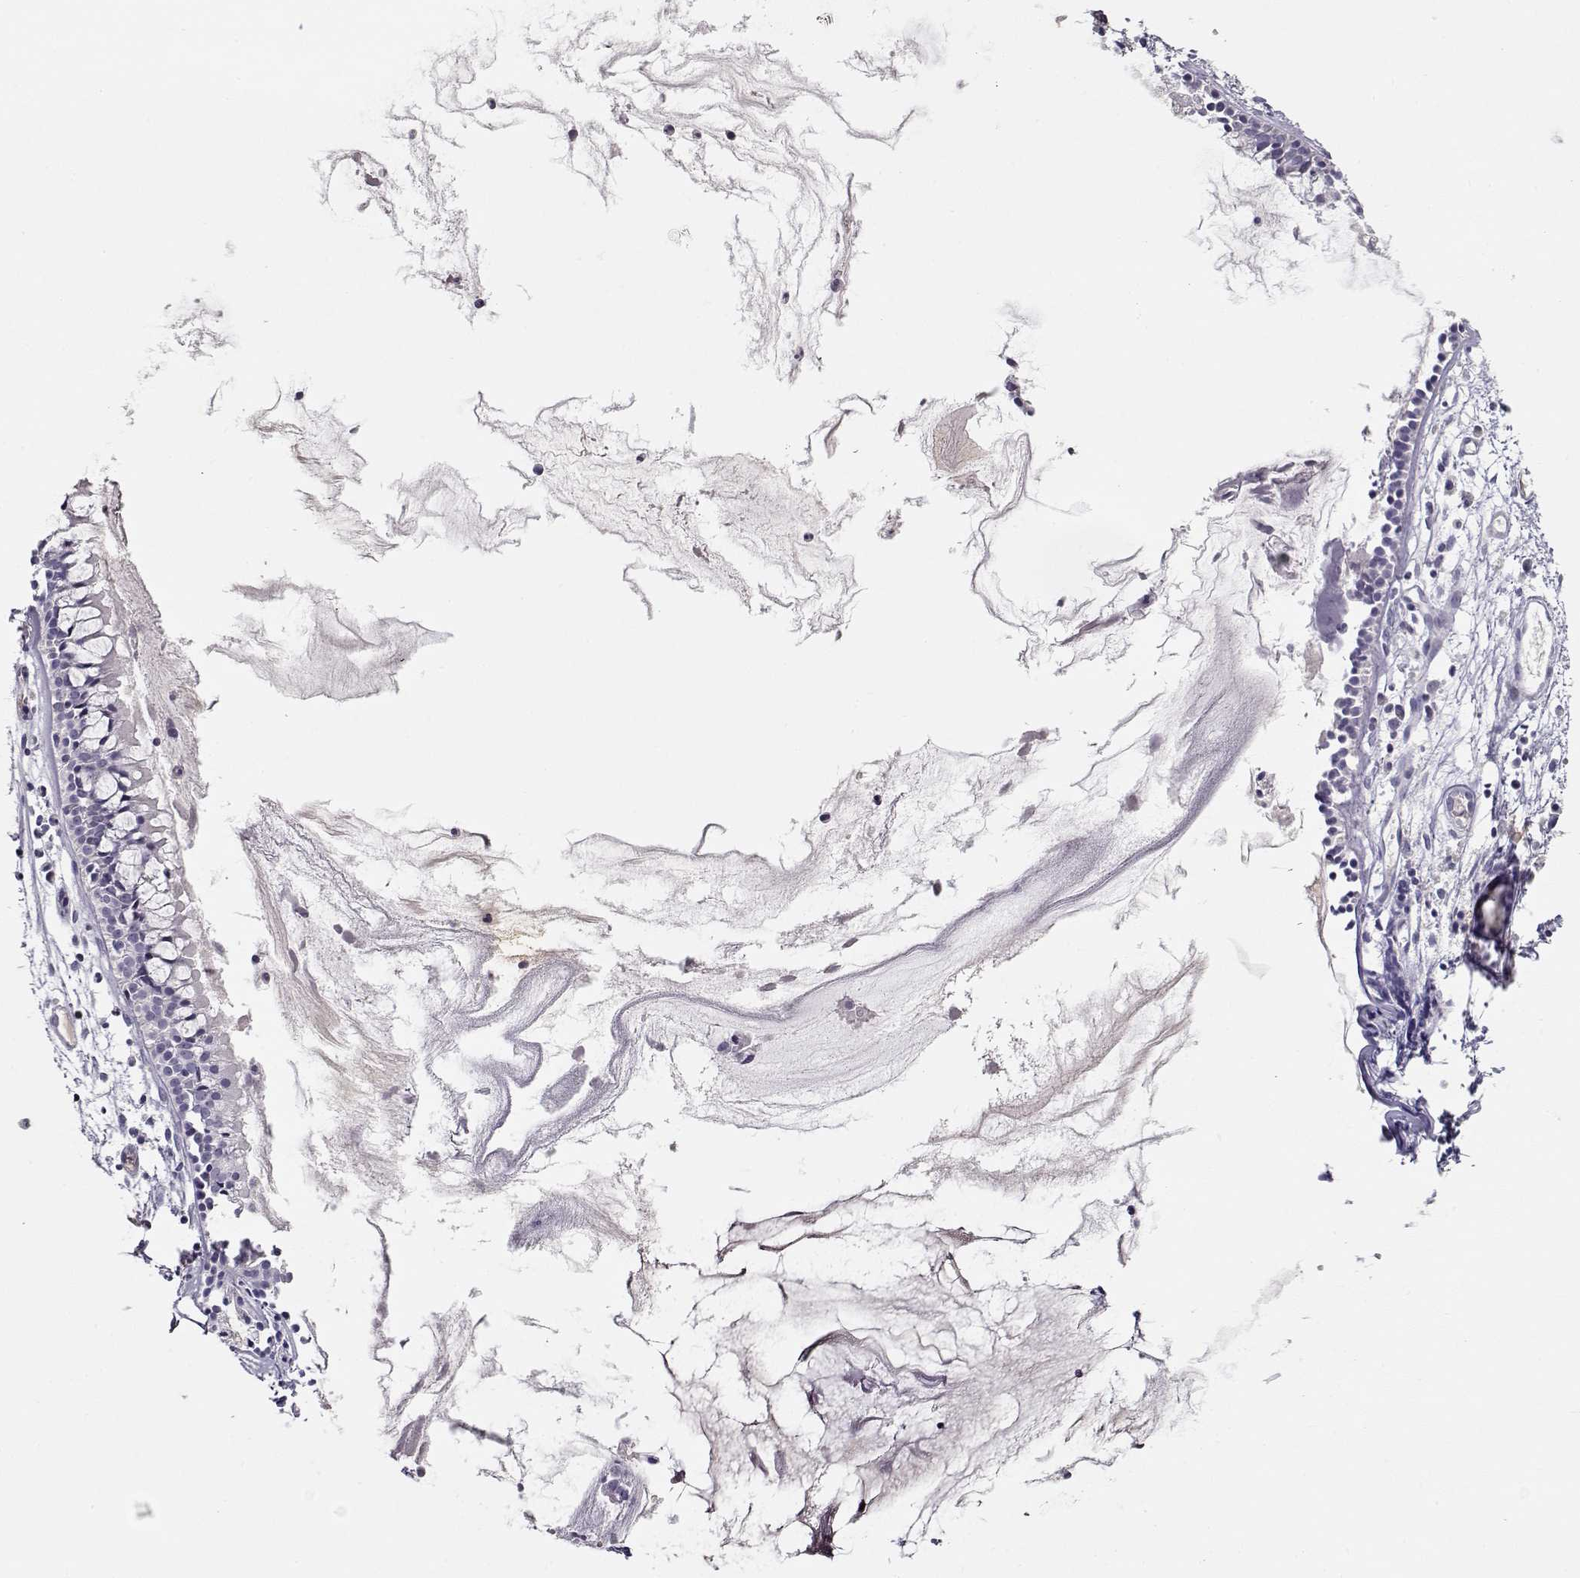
{"staining": {"intensity": "negative", "quantity": "none", "location": "none"}, "tissue": "nasopharynx", "cell_type": "Respiratory epithelial cells", "image_type": "normal", "snomed": [{"axis": "morphology", "description": "Normal tissue, NOS"}, {"axis": "topography", "description": "Nasopharynx"}], "caption": "Respiratory epithelial cells are negative for brown protein staining in benign nasopharynx. The staining is performed using DAB (3,3'-diaminobenzidine) brown chromogen with nuclei counter-stained in using hematoxylin.", "gene": "CRX", "patient": {"sex": "male", "age": 31}}